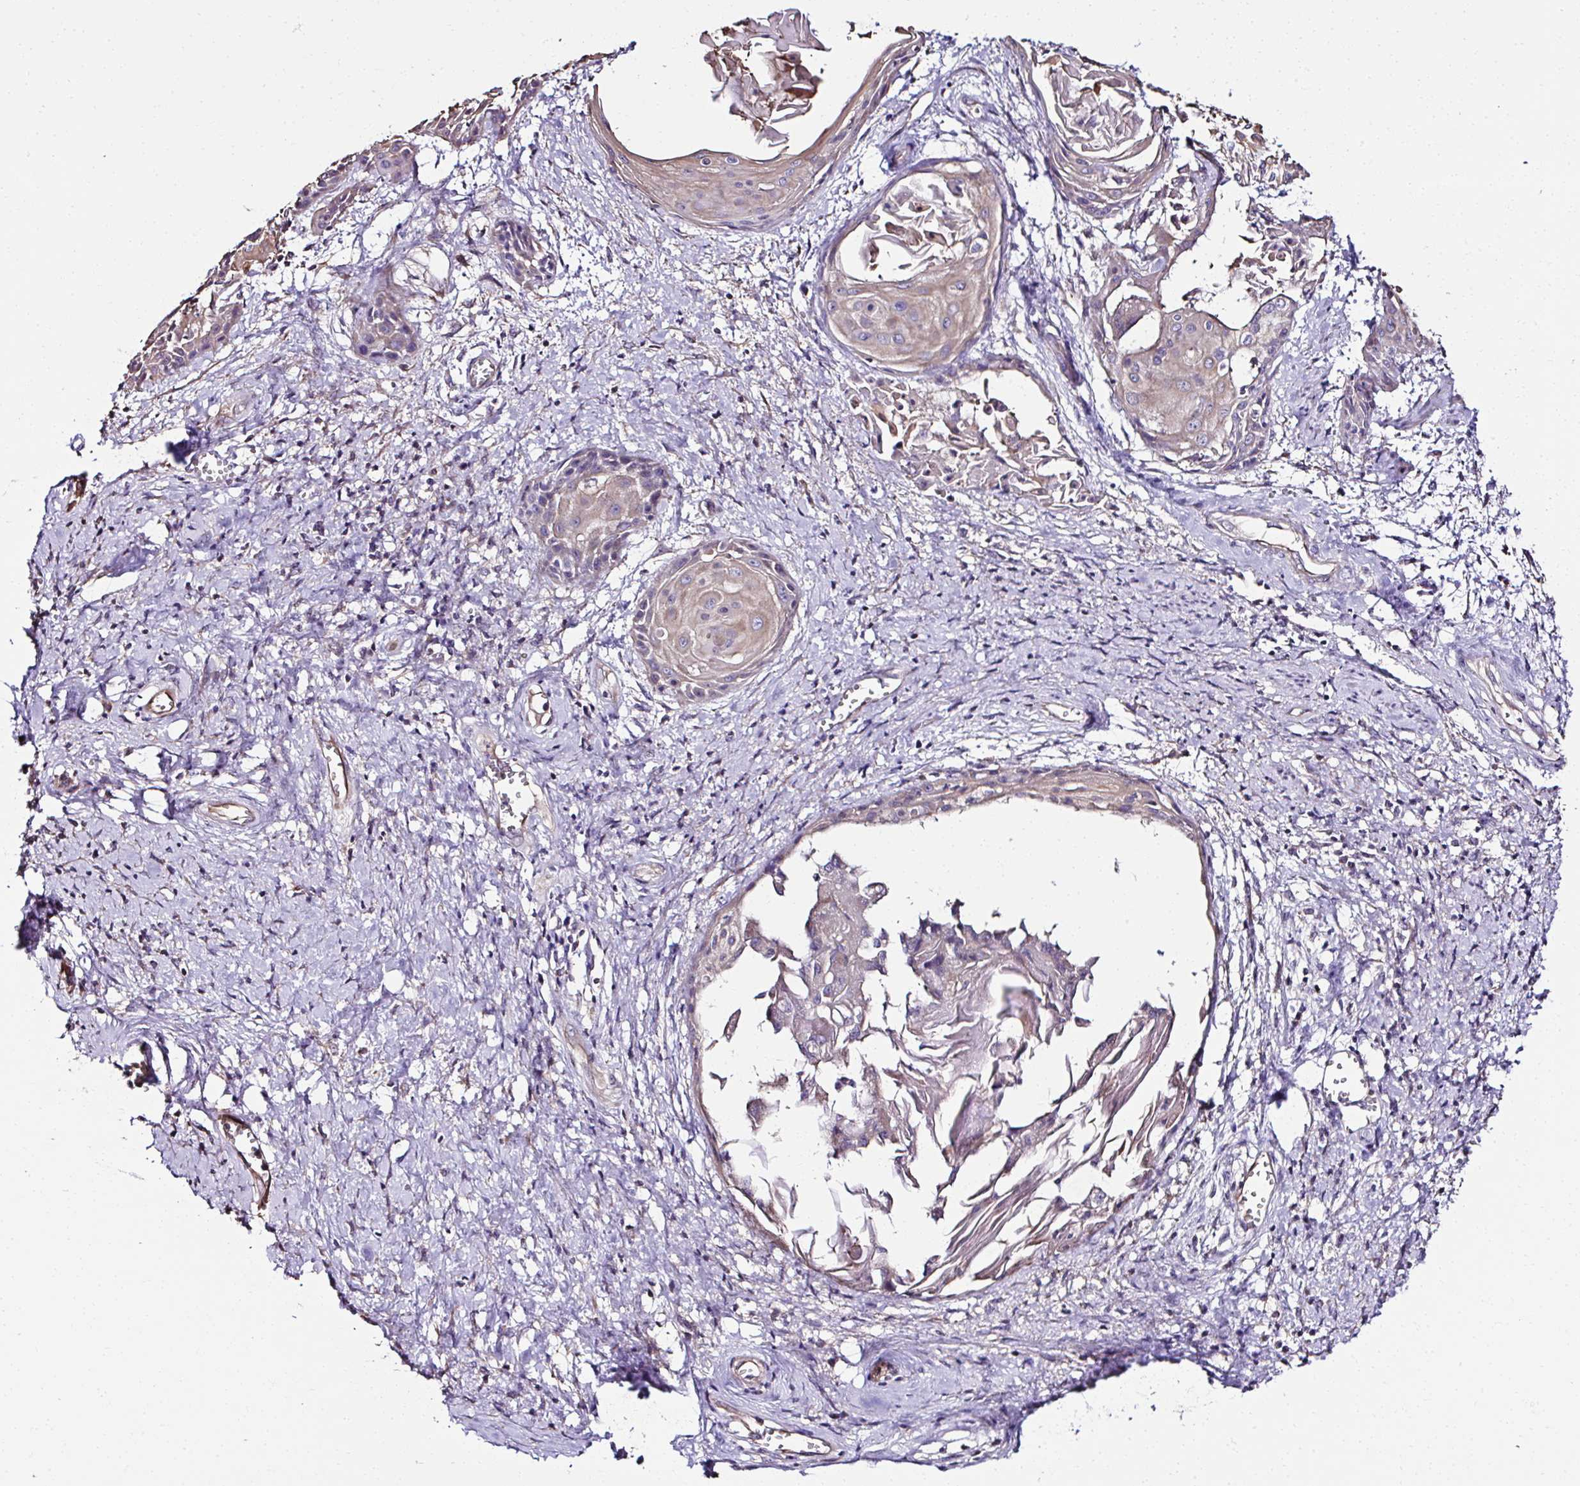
{"staining": {"intensity": "weak", "quantity": "25%-75%", "location": "cytoplasmic/membranous"}, "tissue": "cervical cancer", "cell_type": "Tumor cells", "image_type": "cancer", "snomed": [{"axis": "morphology", "description": "Squamous cell carcinoma, NOS"}, {"axis": "topography", "description": "Cervix"}], "caption": "This photomicrograph demonstrates IHC staining of cervical cancer, with low weak cytoplasmic/membranous staining in approximately 25%-75% of tumor cells.", "gene": "CCDC85C", "patient": {"sex": "female", "age": 57}}